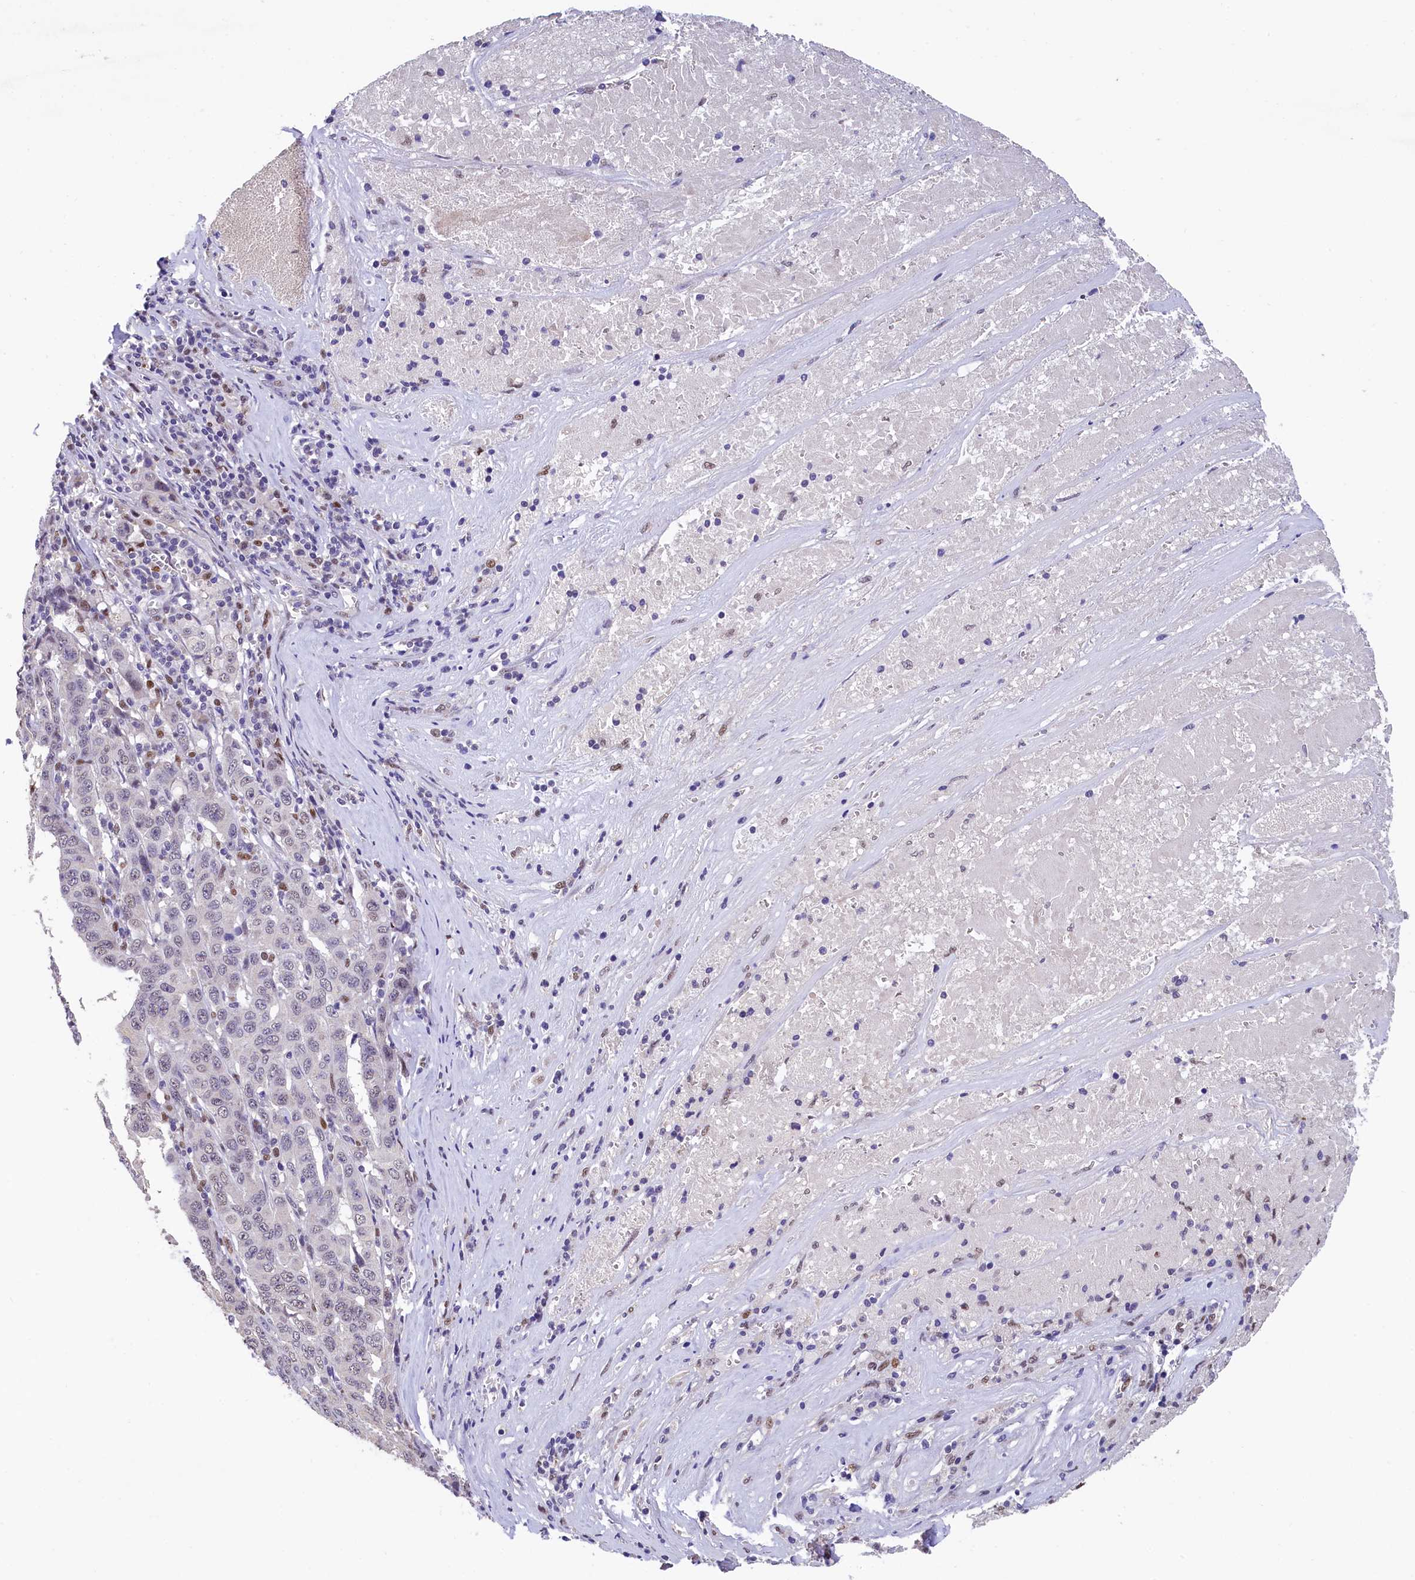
{"staining": {"intensity": "negative", "quantity": "none", "location": "none"}, "tissue": "pancreatic cancer", "cell_type": "Tumor cells", "image_type": "cancer", "snomed": [{"axis": "morphology", "description": "Adenocarcinoma, NOS"}, {"axis": "topography", "description": "Pancreas"}], "caption": "Image shows no significant protein expression in tumor cells of pancreatic cancer.", "gene": "HECTD4", "patient": {"sex": "male", "age": 63}}